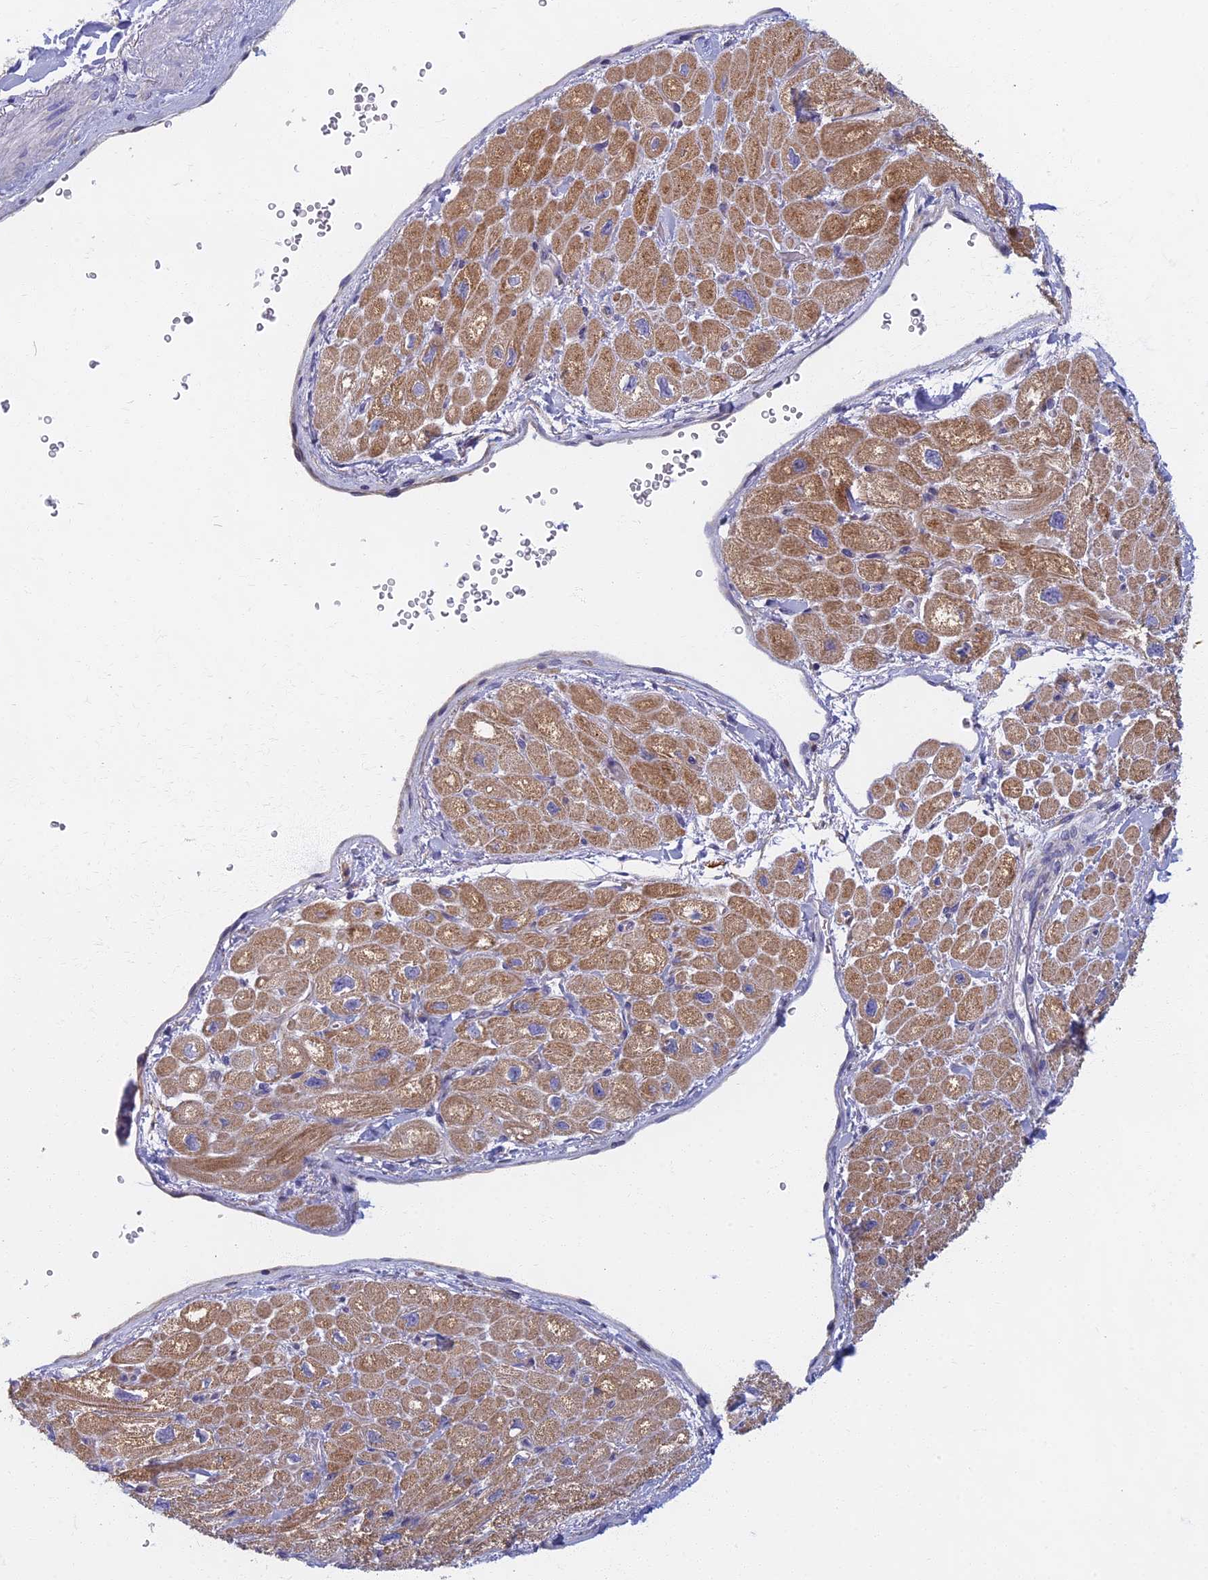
{"staining": {"intensity": "moderate", "quantity": ">75%", "location": "cytoplasmic/membranous"}, "tissue": "heart muscle", "cell_type": "Cardiomyocytes", "image_type": "normal", "snomed": [{"axis": "morphology", "description": "Normal tissue, NOS"}, {"axis": "topography", "description": "Heart"}], "caption": "Immunohistochemistry (IHC) of benign heart muscle exhibits medium levels of moderate cytoplasmic/membranous expression in approximately >75% of cardiomyocytes. (IHC, brightfield microscopy, high magnification).", "gene": "DDX51", "patient": {"sex": "male", "age": 65}}